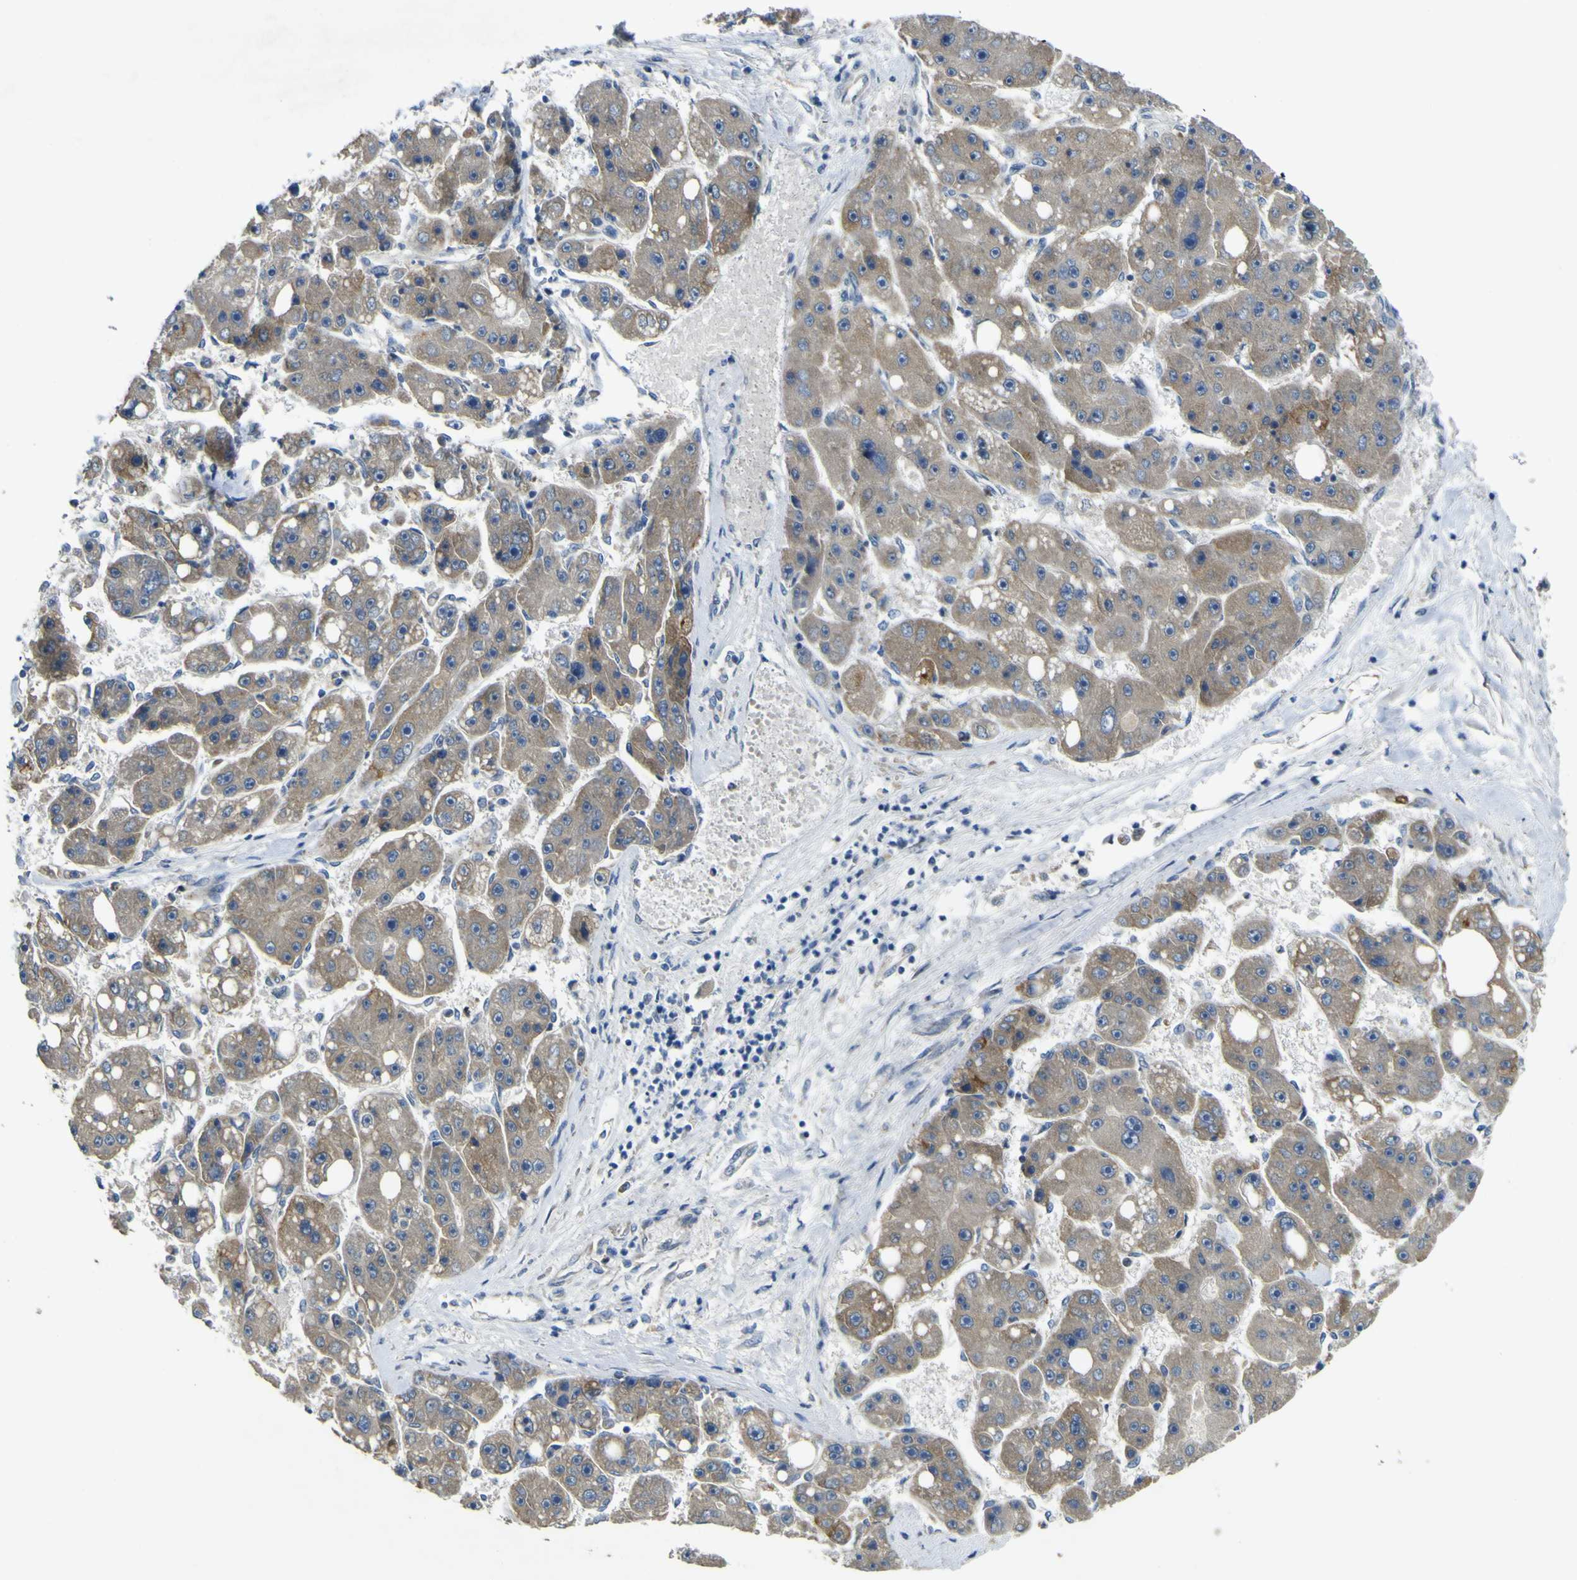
{"staining": {"intensity": "weak", "quantity": ">75%", "location": "cytoplasmic/membranous"}, "tissue": "liver cancer", "cell_type": "Tumor cells", "image_type": "cancer", "snomed": [{"axis": "morphology", "description": "Carcinoma, Hepatocellular, NOS"}, {"axis": "topography", "description": "Liver"}], "caption": "This image reveals liver cancer stained with IHC to label a protein in brown. The cytoplasmic/membranous of tumor cells show weak positivity for the protein. Nuclei are counter-stained blue.", "gene": "LDLR", "patient": {"sex": "female", "age": 61}}